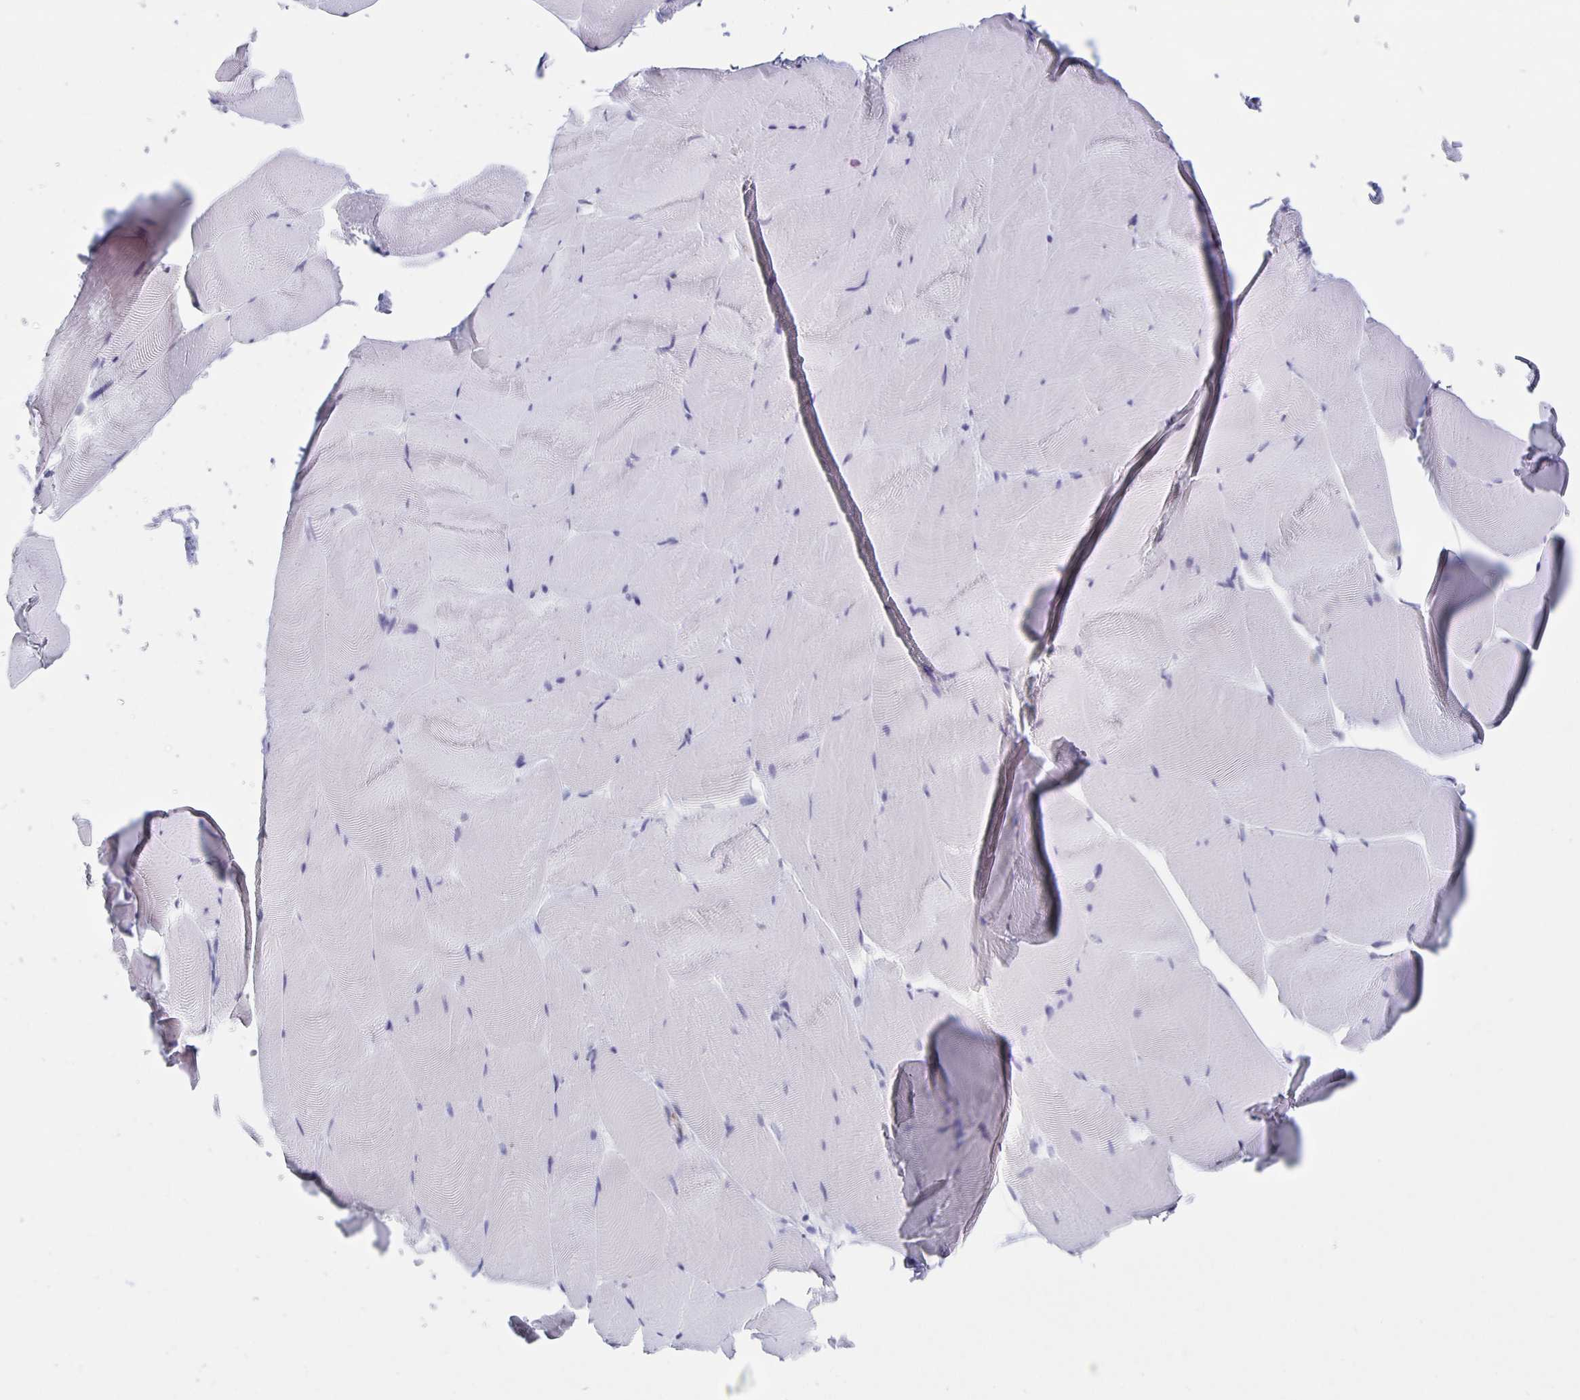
{"staining": {"intensity": "negative", "quantity": "none", "location": "none"}, "tissue": "skeletal muscle", "cell_type": "Myocytes", "image_type": "normal", "snomed": [{"axis": "morphology", "description": "Normal tissue, NOS"}, {"axis": "topography", "description": "Skeletal muscle"}], "caption": "High power microscopy micrograph of an immunohistochemistry (IHC) photomicrograph of benign skeletal muscle, revealing no significant staining in myocytes. (DAB immunohistochemistry visualized using brightfield microscopy, high magnification).", "gene": "CCDC17", "patient": {"sex": "female", "age": 64}}